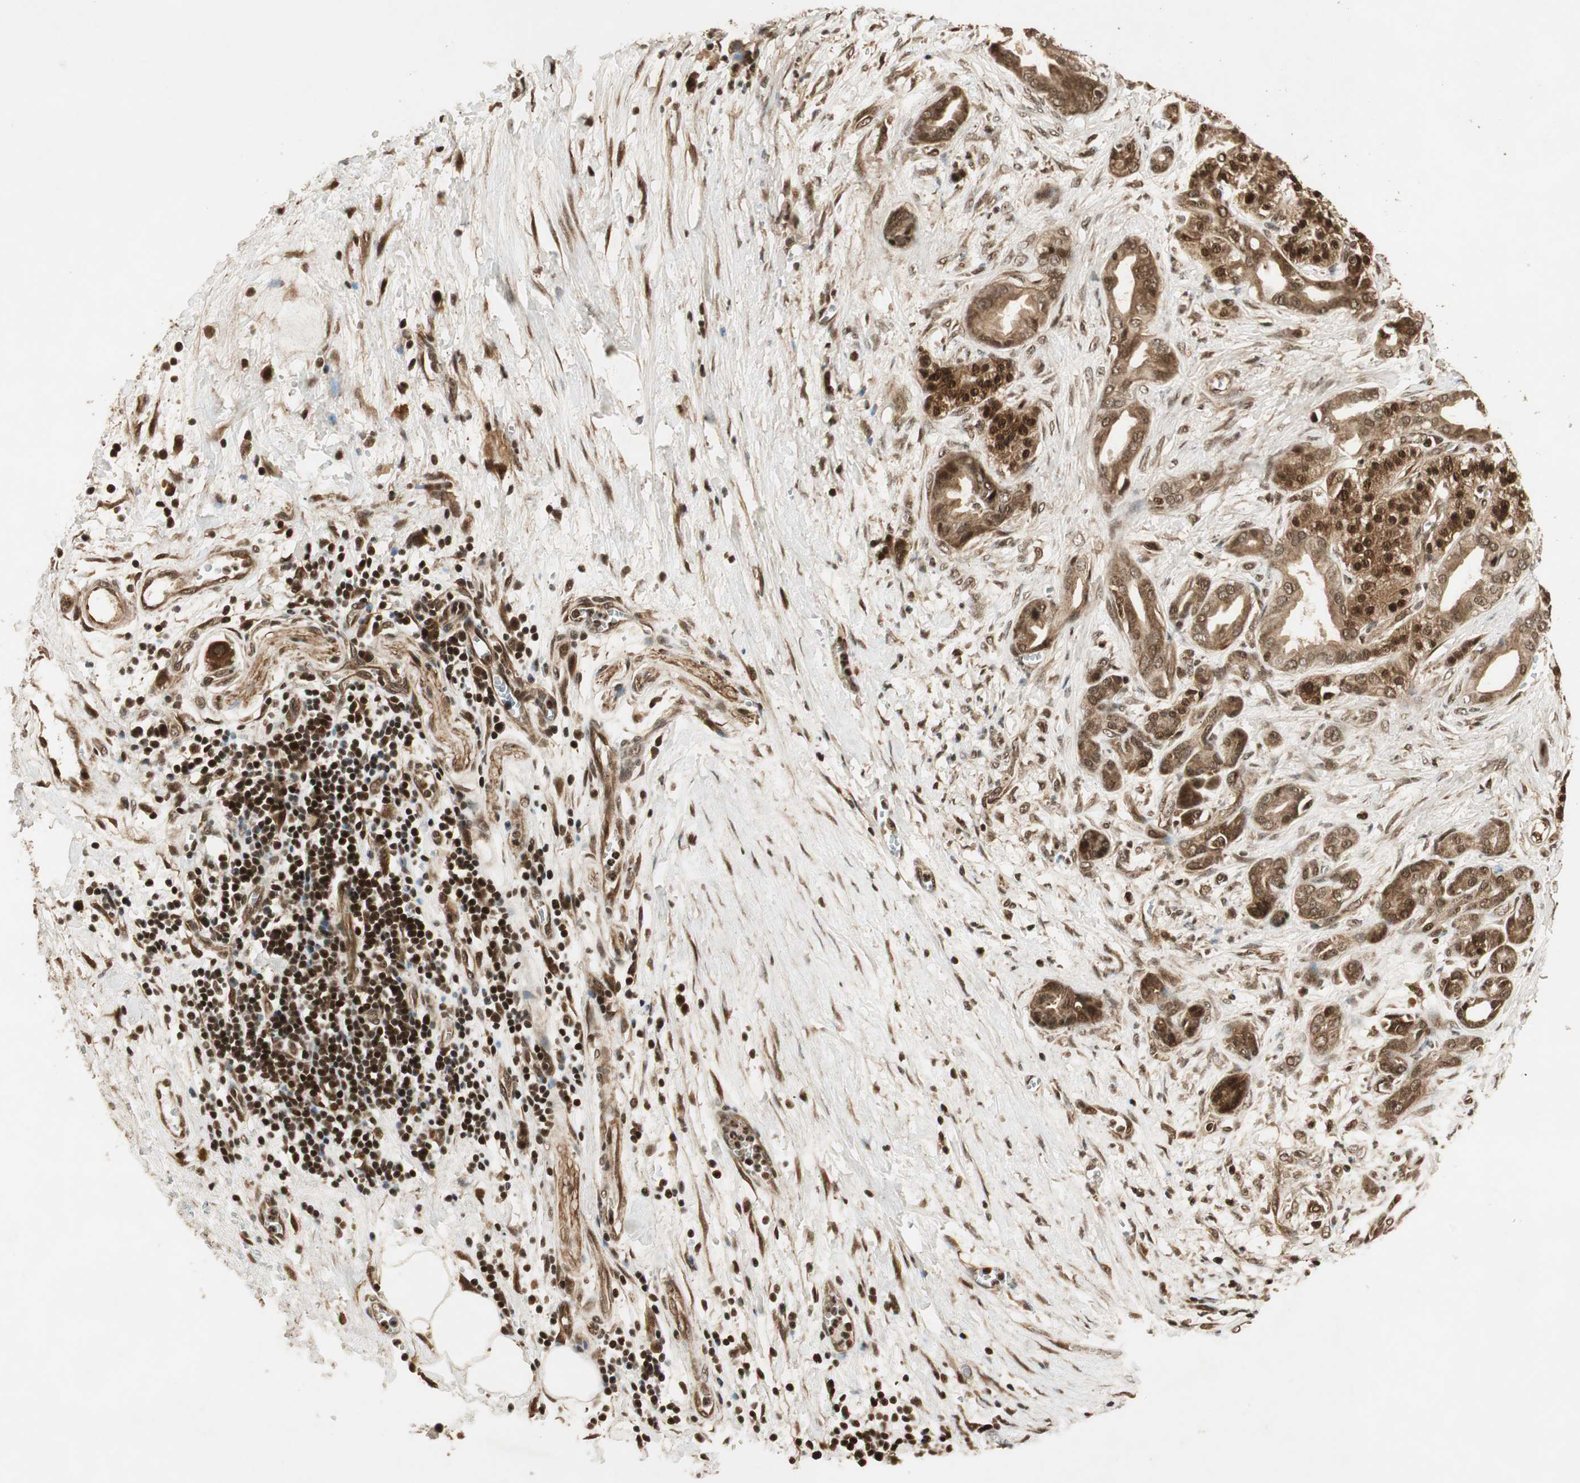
{"staining": {"intensity": "moderate", "quantity": ">75%", "location": "cytoplasmic/membranous,nuclear"}, "tissue": "pancreatic cancer", "cell_type": "Tumor cells", "image_type": "cancer", "snomed": [{"axis": "morphology", "description": "Adenocarcinoma, NOS"}, {"axis": "topography", "description": "Pancreas"}], "caption": "DAB (3,3'-diaminobenzidine) immunohistochemical staining of pancreatic cancer (adenocarcinoma) shows moderate cytoplasmic/membranous and nuclear protein staining in about >75% of tumor cells. The staining is performed using DAB brown chromogen to label protein expression. The nuclei are counter-stained blue using hematoxylin.", "gene": "RPA3", "patient": {"sex": "male", "age": 59}}